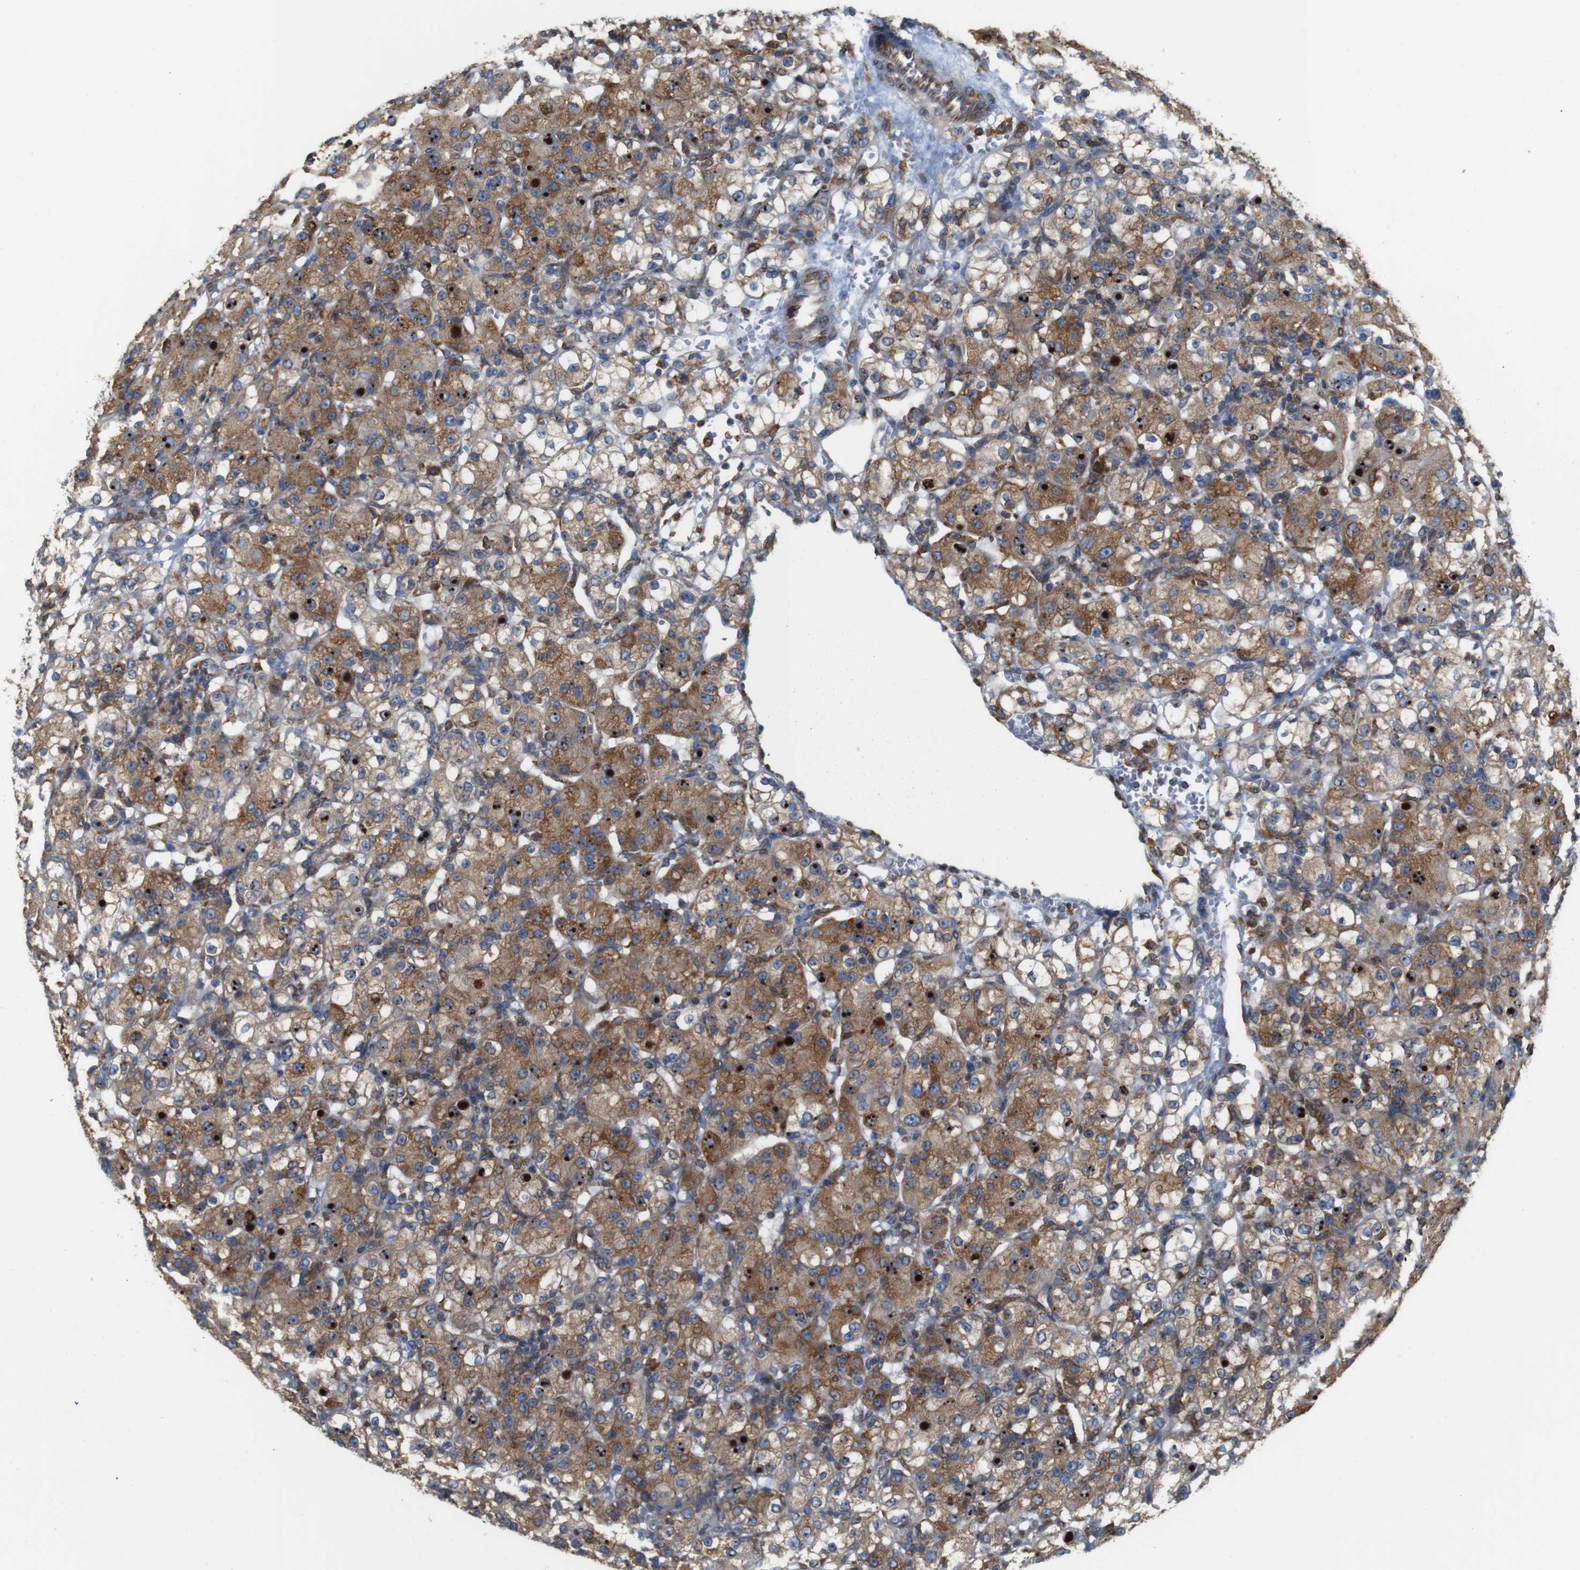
{"staining": {"intensity": "moderate", "quantity": ">75%", "location": "cytoplasmic/membranous"}, "tissue": "renal cancer", "cell_type": "Tumor cells", "image_type": "cancer", "snomed": [{"axis": "morphology", "description": "Normal tissue, NOS"}, {"axis": "morphology", "description": "Adenocarcinoma, NOS"}, {"axis": "topography", "description": "Kidney"}], "caption": "Protein expression analysis of adenocarcinoma (renal) demonstrates moderate cytoplasmic/membranous positivity in approximately >75% of tumor cells. (IHC, brightfield microscopy, high magnification).", "gene": "UGGT1", "patient": {"sex": "male", "age": 61}}